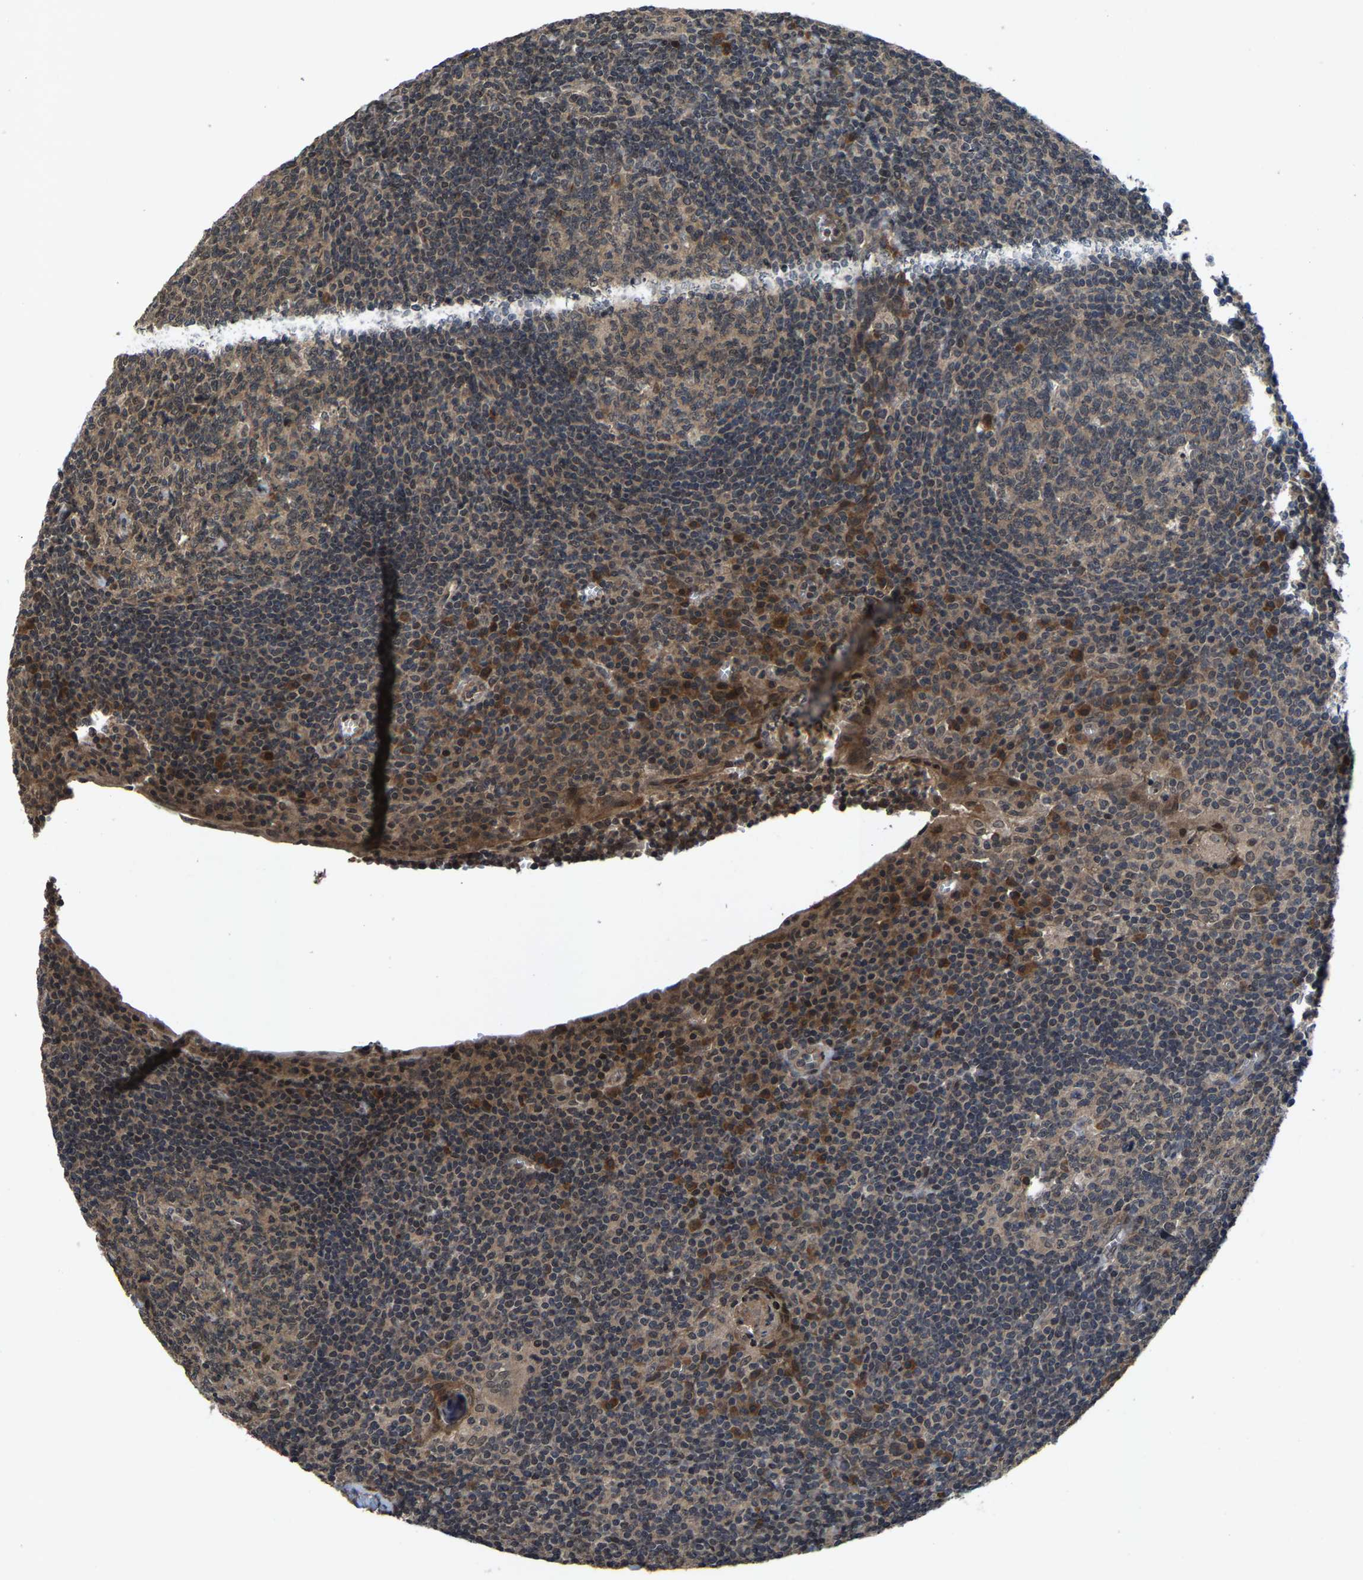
{"staining": {"intensity": "weak", "quantity": ">75%", "location": "cytoplasmic/membranous"}, "tissue": "tonsil", "cell_type": "Germinal center cells", "image_type": "normal", "snomed": [{"axis": "morphology", "description": "Normal tissue, NOS"}, {"axis": "topography", "description": "Tonsil"}], "caption": "Protein expression analysis of benign tonsil exhibits weak cytoplasmic/membranous expression in about >75% of germinal center cells.", "gene": "HUWE1", "patient": {"sex": "male", "age": 37}}